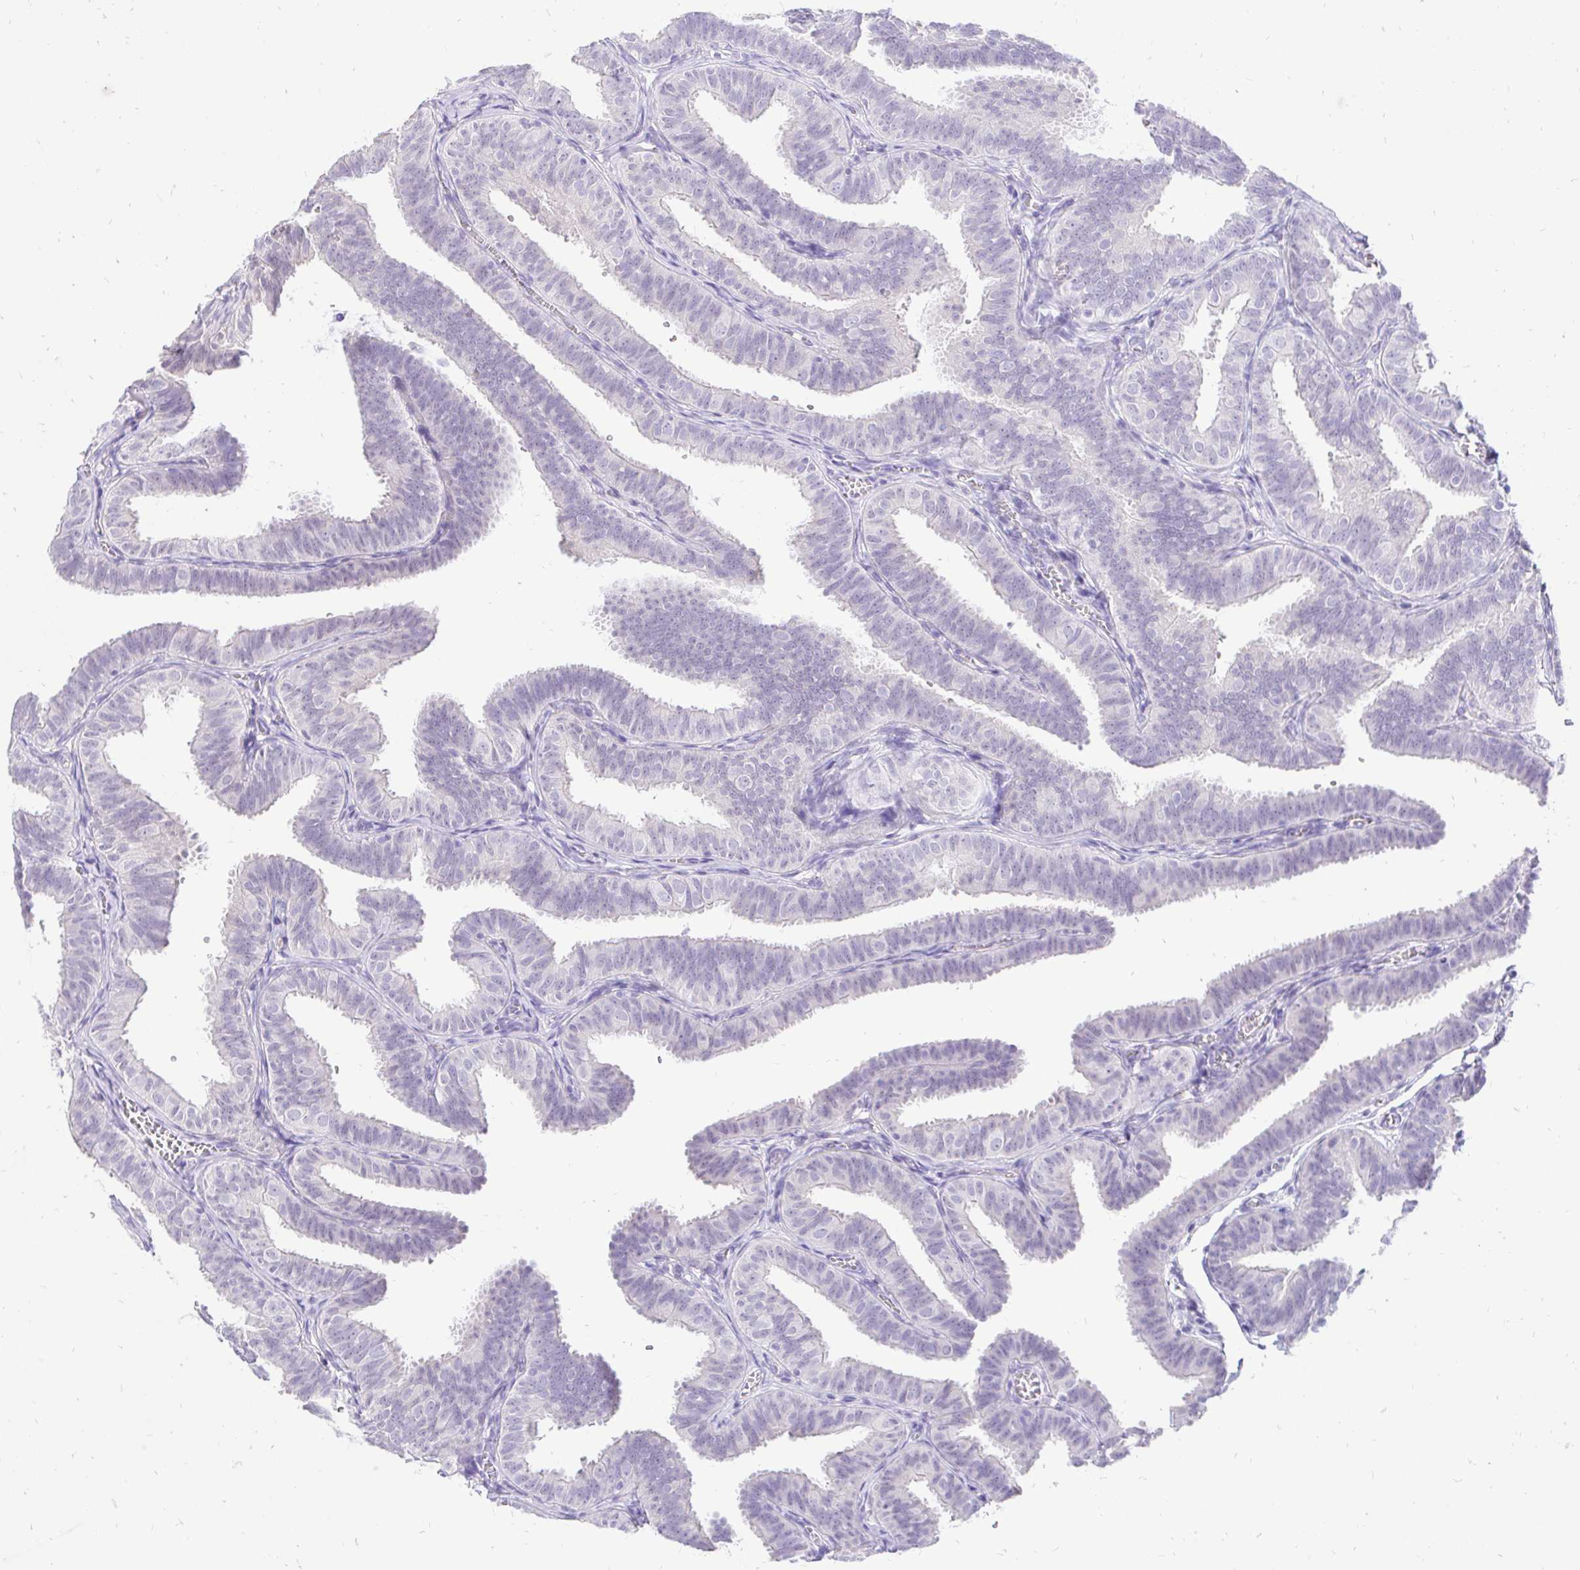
{"staining": {"intensity": "negative", "quantity": "none", "location": "none"}, "tissue": "fallopian tube", "cell_type": "Glandular cells", "image_type": "normal", "snomed": [{"axis": "morphology", "description": "Normal tissue, NOS"}, {"axis": "topography", "description": "Fallopian tube"}], "caption": "Immunohistochemical staining of benign human fallopian tube reveals no significant expression in glandular cells.", "gene": "FATE1", "patient": {"sex": "female", "age": 25}}